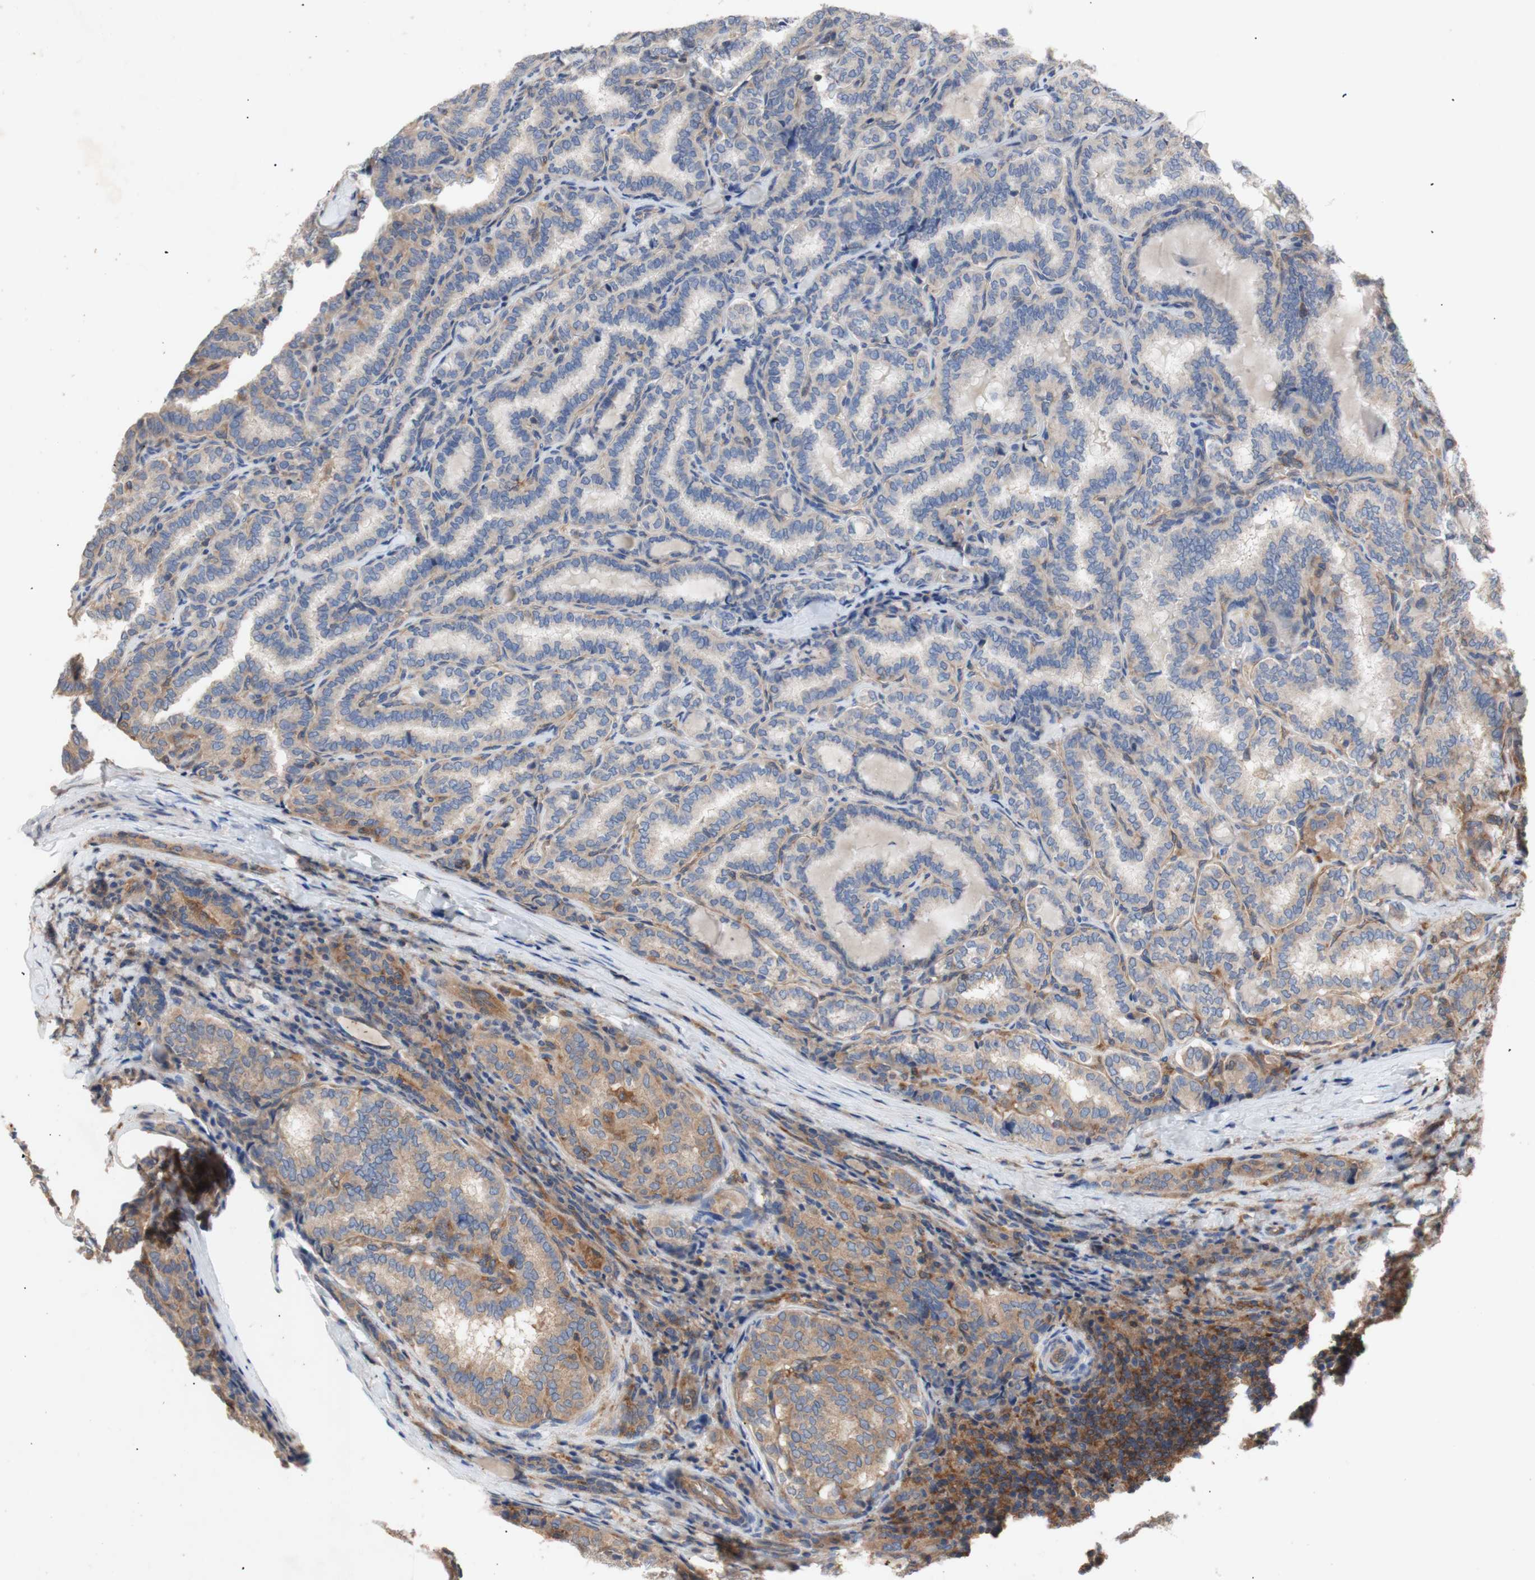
{"staining": {"intensity": "moderate", "quantity": "25%-75%", "location": "cytoplasmic/membranous"}, "tissue": "thyroid cancer", "cell_type": "Tumor cells", "image_type": "cancer", "snomed": [{"axis": "morphology", "description": "Normal tissue, NOS"}, {"axis": "morphology", "description": "Papillary adenocarcinoma, NOS"}, {"axis": "topography", "description": "Thyroid gland"}], "caption": "Thyroid cancer stained with IHC shows moderate cytoplasmic/membranous staining in approximately 25%-75% of tumor cells.", "gene": "IKBKG", "patient": {"sex": "female", "age": 30}}